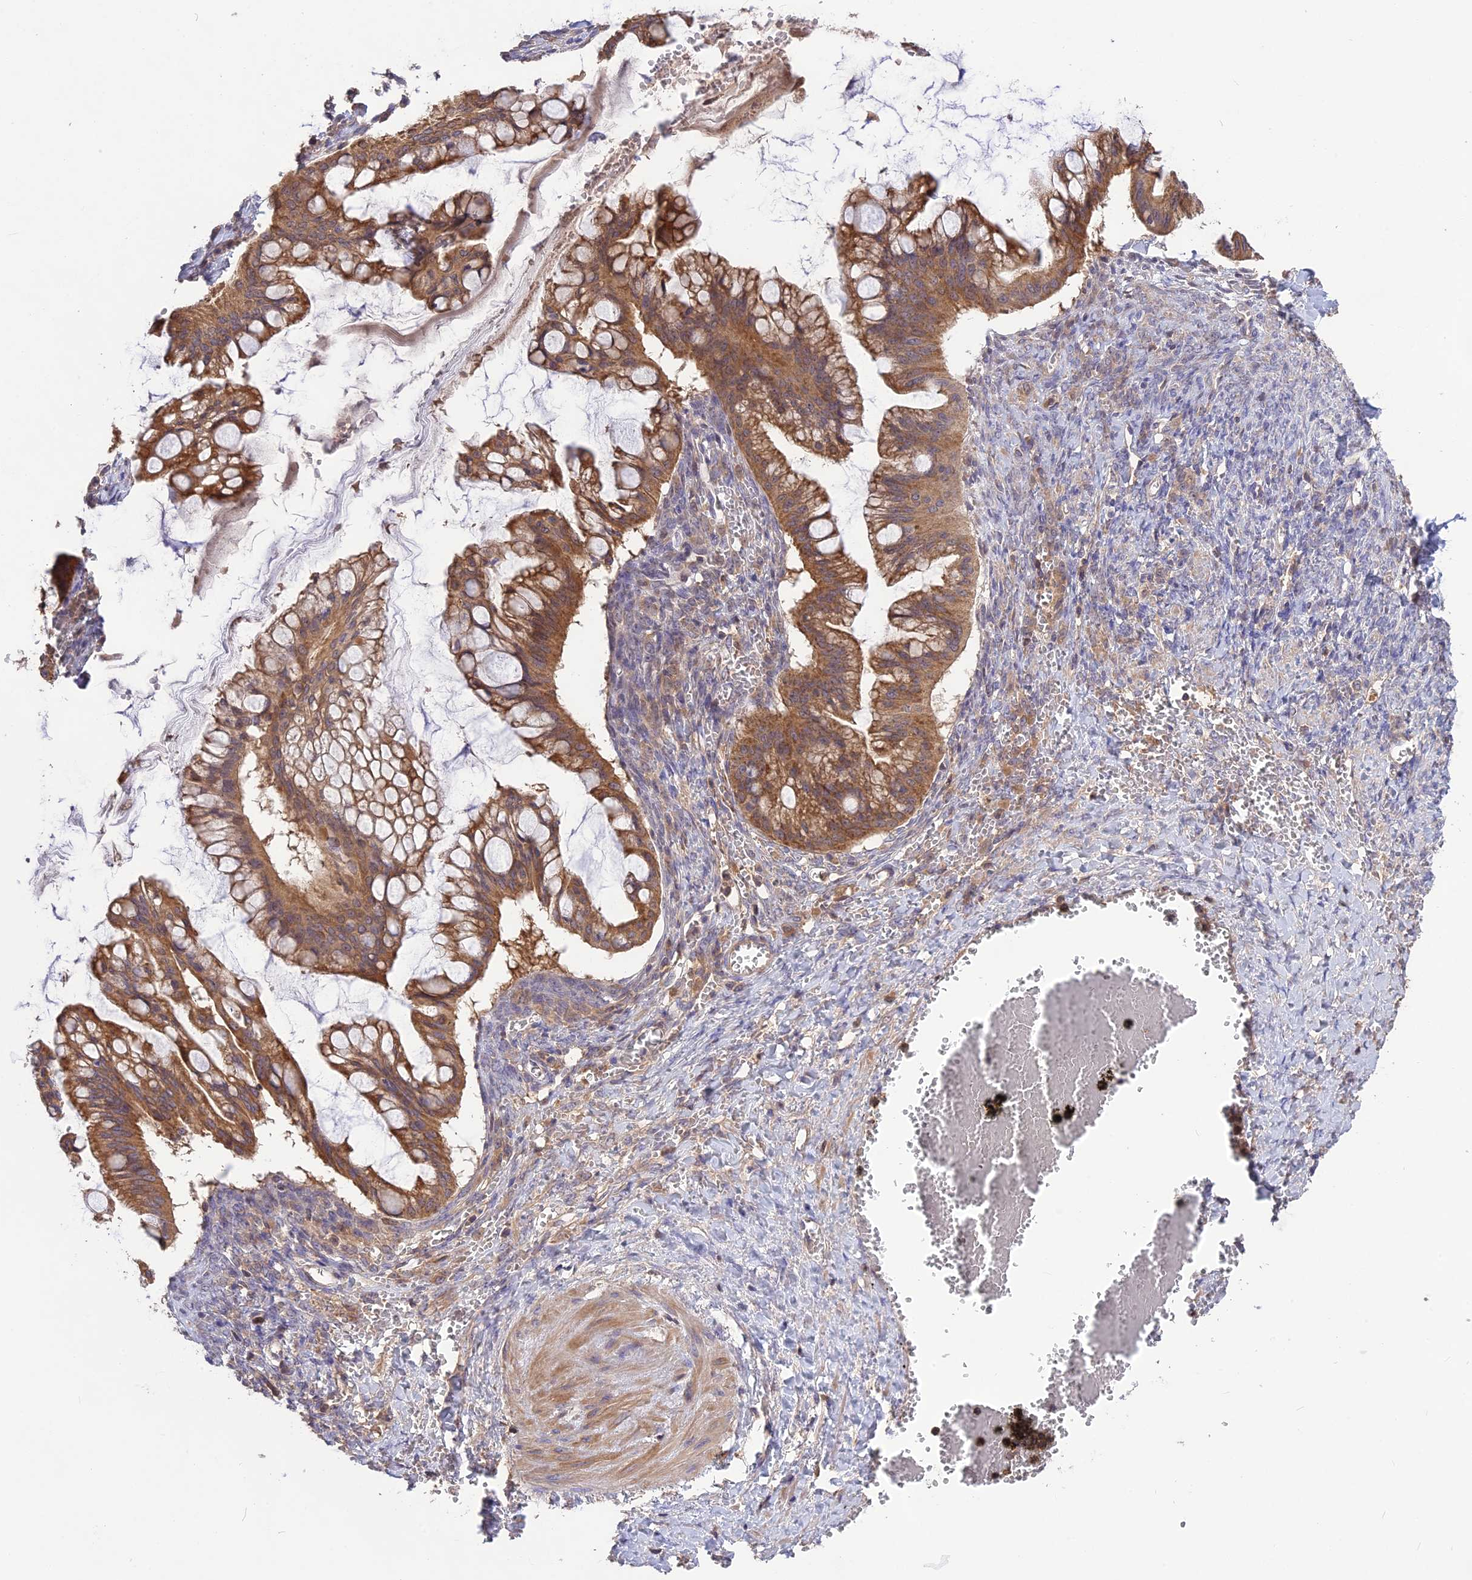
{"staining": {"intensity": "moderate", "quantity": ">75%", "location": "cytoplasmic/membranous"}, "tissue": "ovarian cancer", "cell_type": "Tumor cells", "image_type": "cancer", "snomed": [{"axis": "morphology", "description": "Cystadenocarcinoma, mucinous, NOS"}, {"axis": "topography", "description": "Ovary"}], "caption": "Protein staining displays moderate cytoplasmic/membranous expression in about >75% of tumor cells in ovarian cancer (mucinous cystadenocarcinoma).", "gene": "NUDT8", "patient": {"sex": "female", "age": 73}}